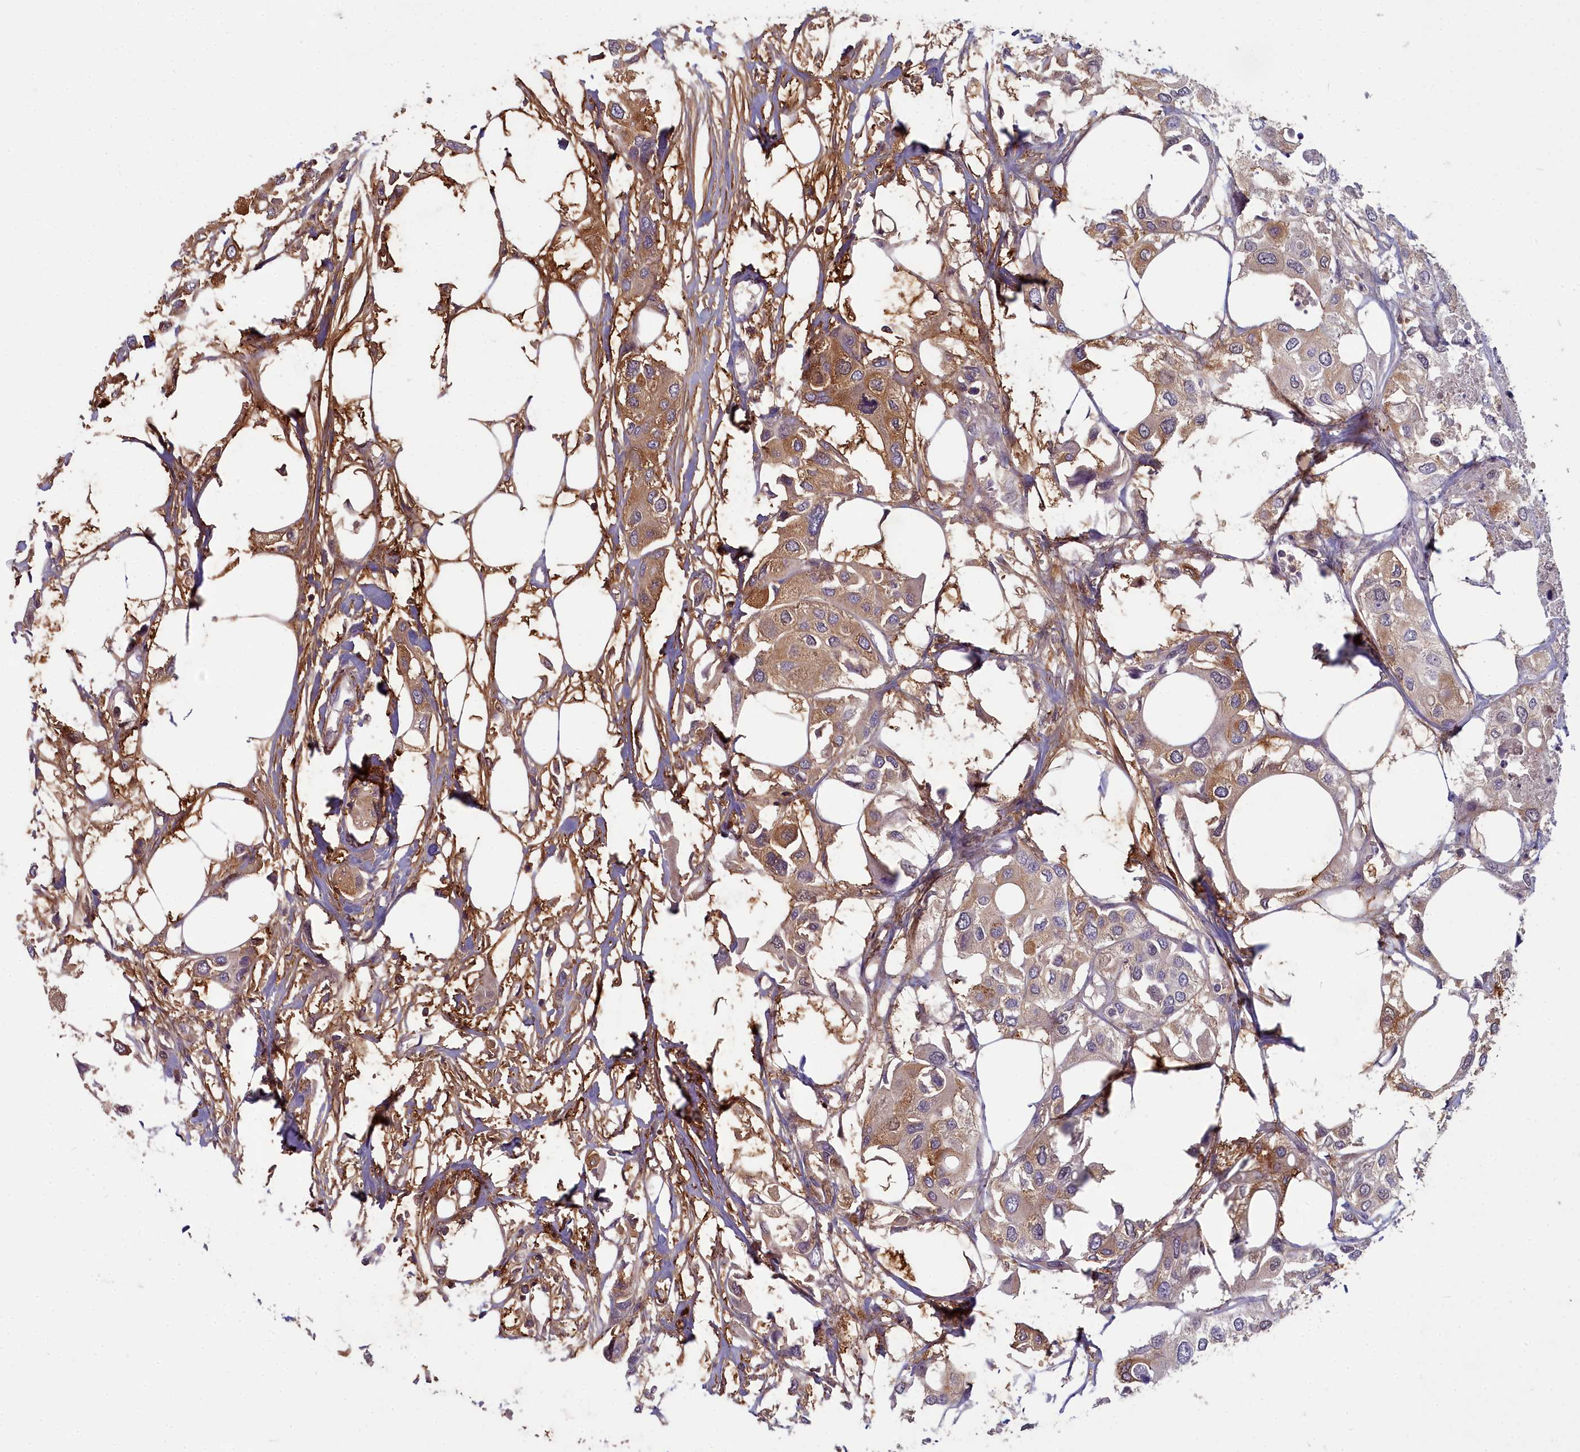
{"staining": {"intensity": "moderate", "quantity": "25%-75%", "location": "cytoplasmic/membranous"}, "tissue": "urothelial cancer", "cell_type": "Tumor cells", "image_type": "cancer", "snomed": [{"axis": "morphology", "description": "Urothelial carcinoma, High grade"}, {"axis": "topography", "description": "Urinary bladder"}], "caption": "Tumor cells show medium levels of moderate cytoplasmic/membranous positivity in approximately 25%-75% of cells in human urothelial cancer. The staining was performed using DAB (3,3'-diaminobenzidine) to visualize the protein expression in brown, while the nuclei were stained in blue with hematoxylin (Magnification: 20x).", "gene": "ZNF626", "patient": {"sex": "male", "age": 64}}